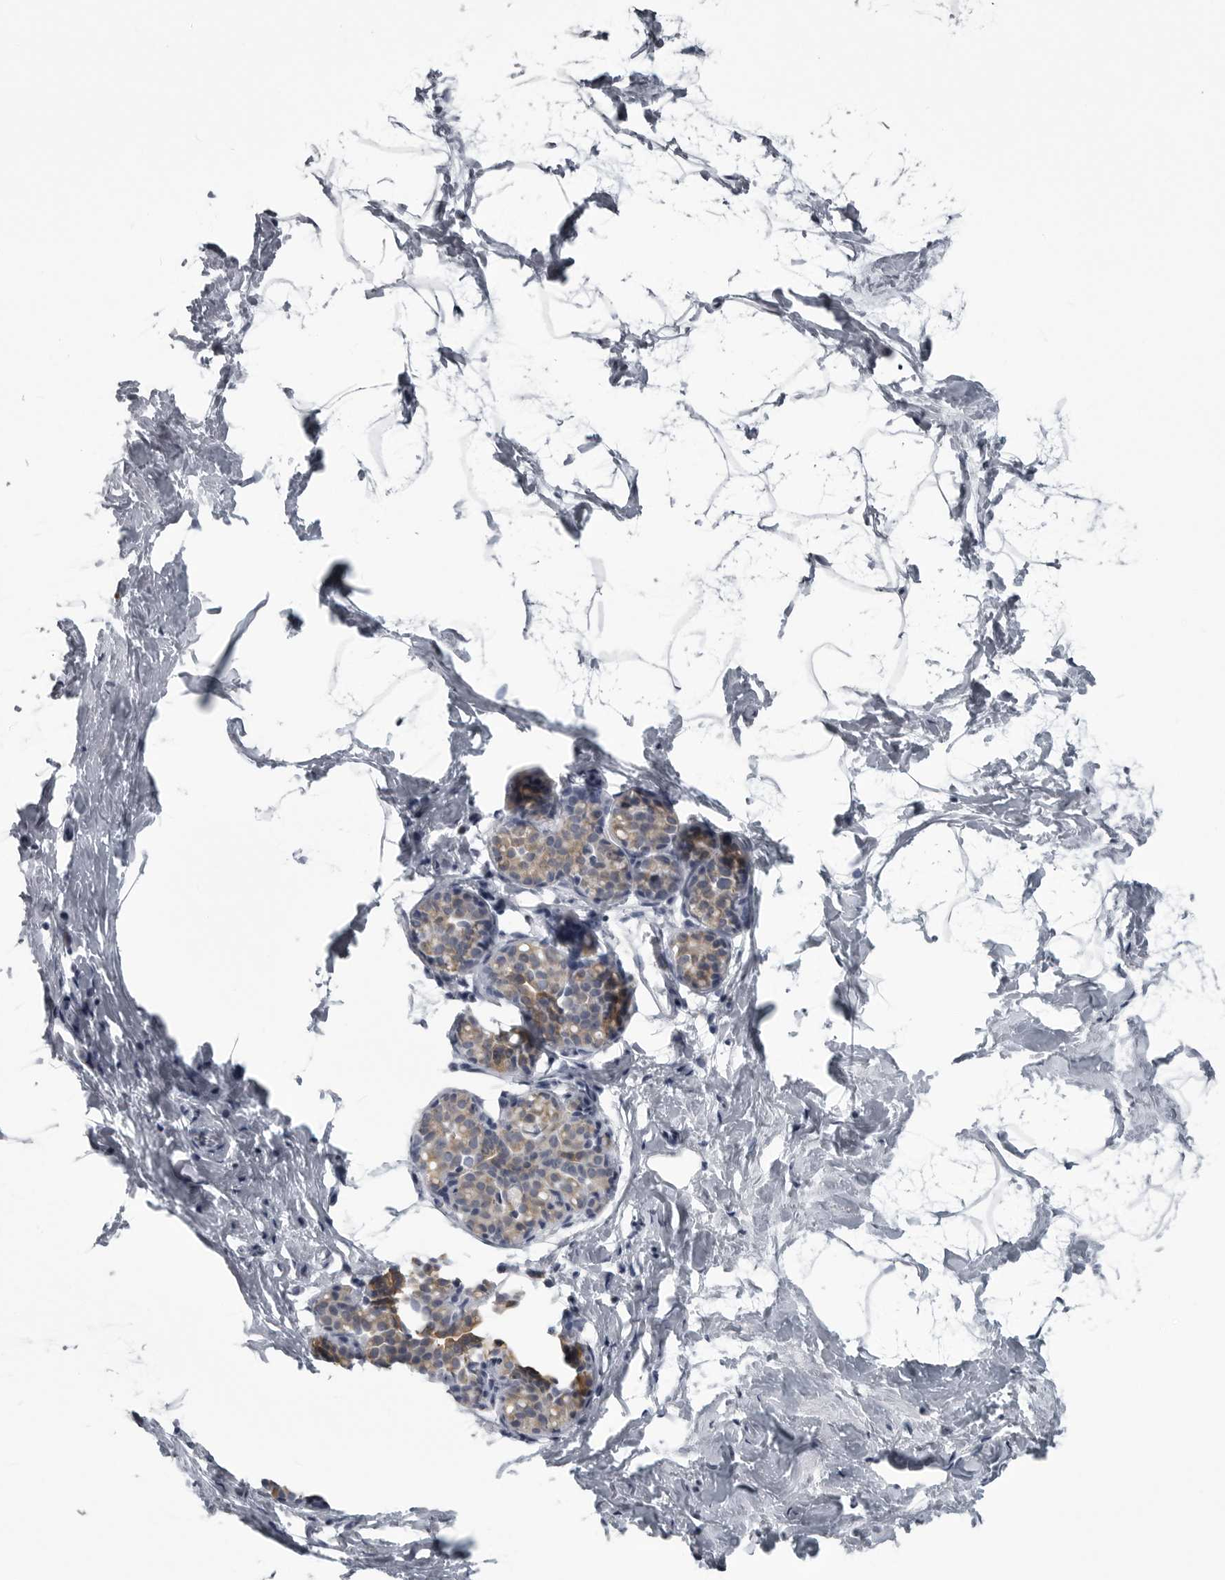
{"staining": {"intensity": "negative", "quantity": "none", "location": "none"}, "tissue": "breast", "cell_type": "Adipocytes", "image_type": "normal", "snomed": [{"axis": "morphology", "description": "Normal tissue, NOS"}, {"axis": "topography", "description": "Breast"}], "caption": "This is an immunohistochemistry image of benign human breast. There is no expression in adipocytes.", "gene": "MYOC", "patient": {"sex": "female", "age": 62}}